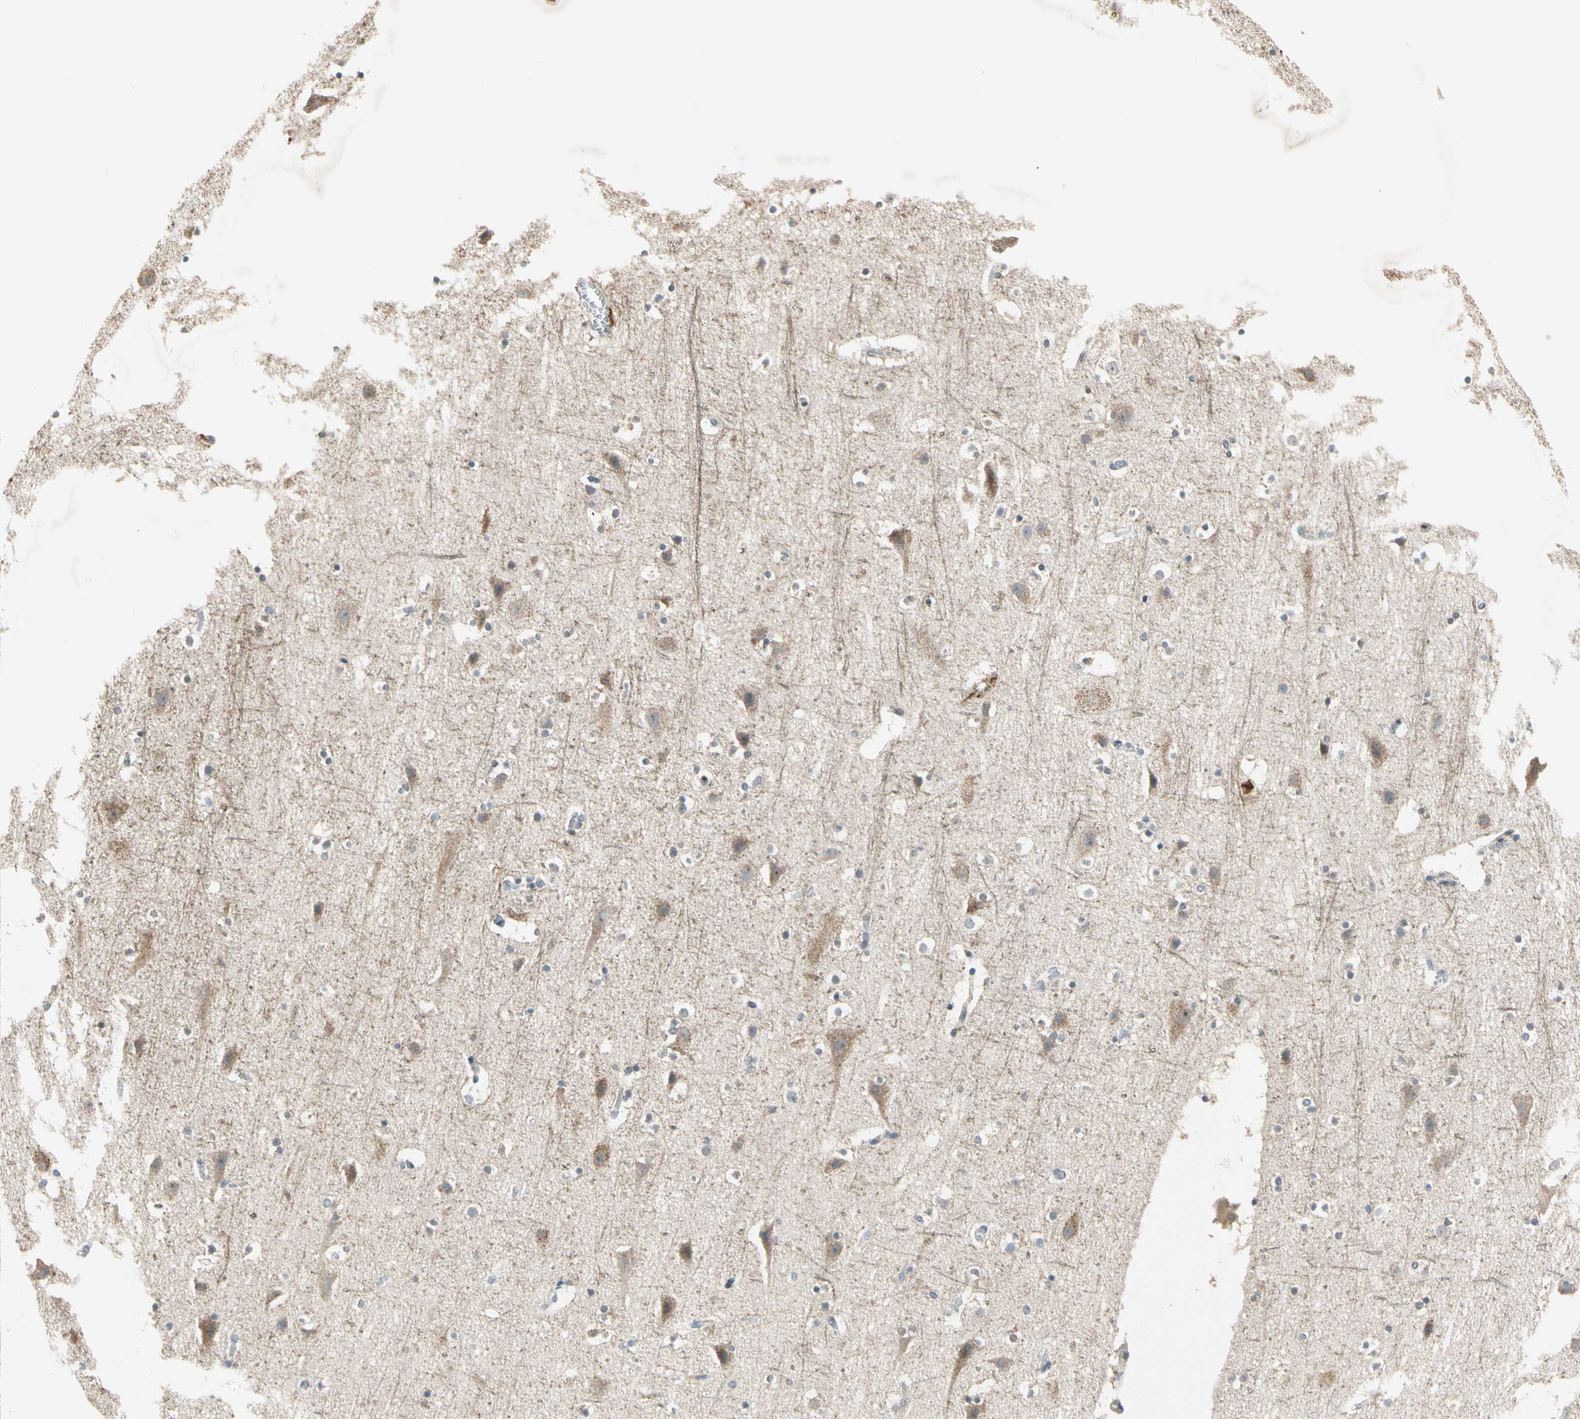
{"staining": {"intensity": "negative", "quantity": "none", "location": "none"}, "tissue": "cerebral cortex", "cell_type": "Endothelial cells", "image_type": "normal", "snomed": [{"axis": "morphology", "description": "Normal tissue, NOS"}, {"axis": "topography", "description": "Cerebral cortex"}], "caption": "Endothelial cells show no significant staining in benign cerebral cortex. (Brightfield microscopy of DAB (3,3'-diaminobenzidine) immunohistochemistry (IHC) at high magnification).", "gene": "RIOX2", "patient": {"sex": "male", "age": 45}}